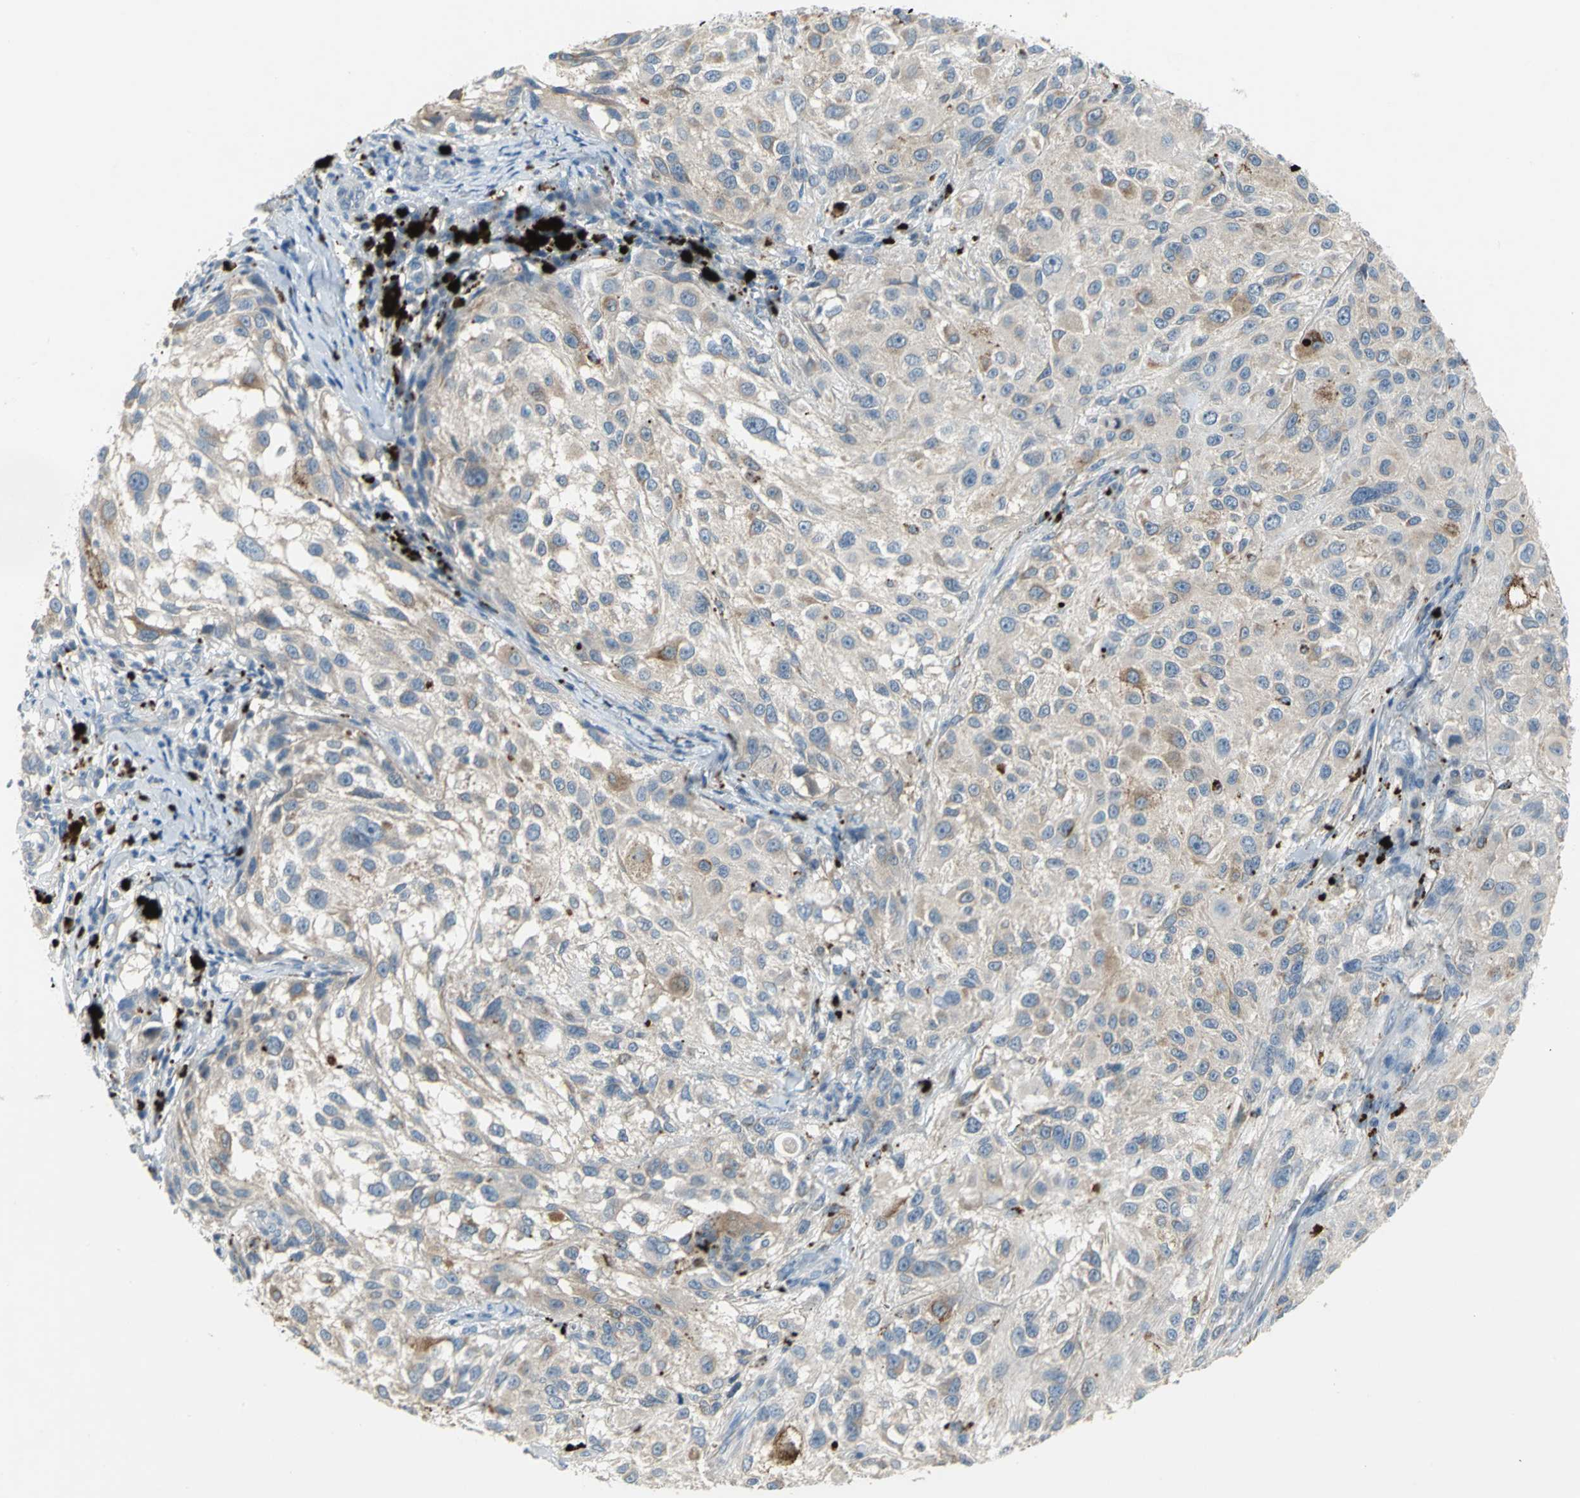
{"staining": {"intensity": "moderate", "quantity": "<25%", "location": "cytoplasmic/membranous"}, "tissue": "melanoma", "cell_type": "Tumor cells", "image_type": "cancer", "snomed": [{"axis": "morphology", "description": "Necrosis, NOS"}, {"axis": "morphology", "description": "Malignant melanoma, NOS"}, {"axis": "topography", "description": "Skin"}], "caption": "A photomicrograph of malignant melanoma stained for a protein exhibits moderate cytoplasmic/membranous brown staining in tumor cells.", "gene": "PTGDS", "patient": {"sex": "female", "age": 87}}